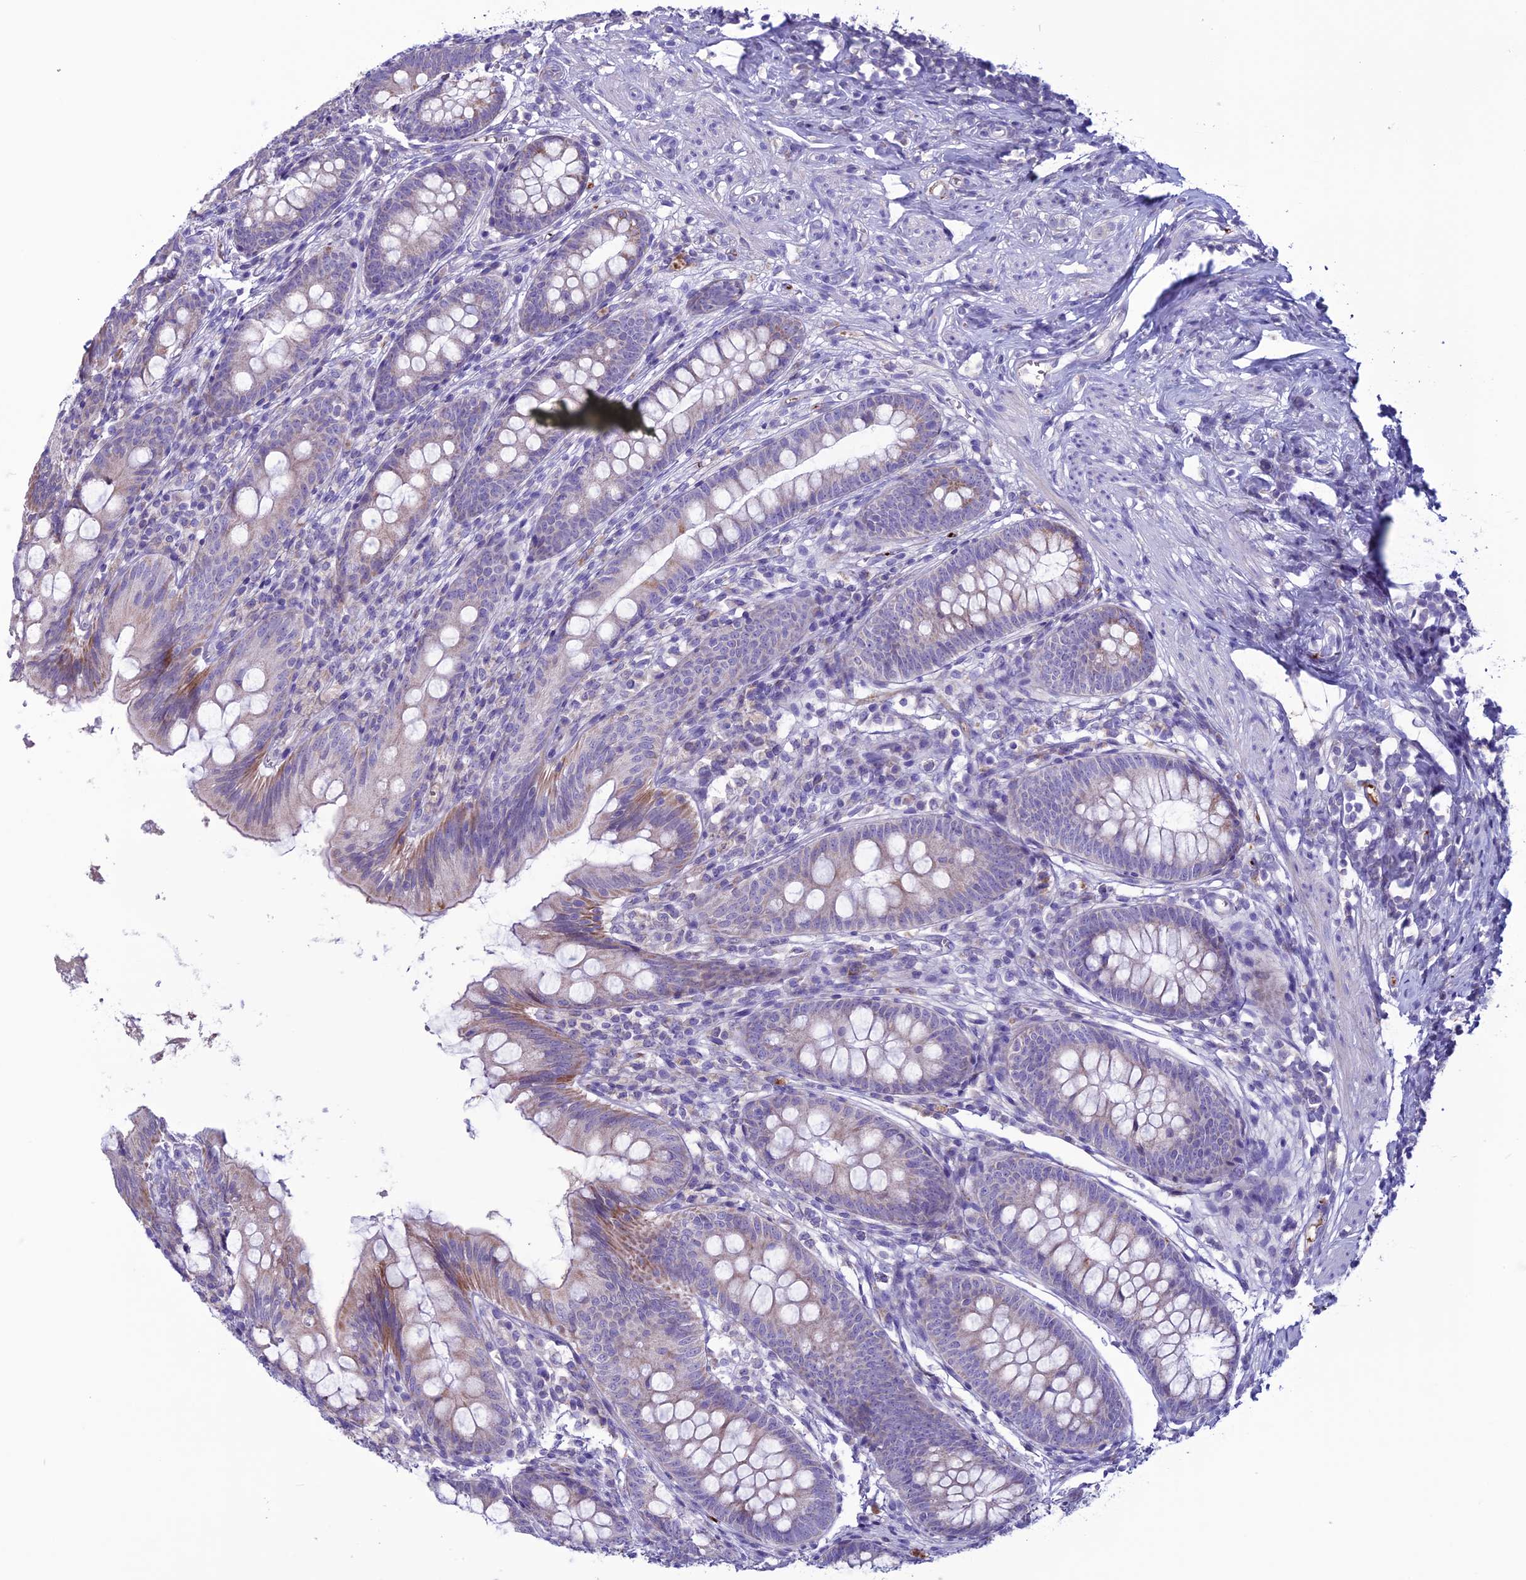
{"staining": {"intensity": "moderate", "quantity": "<25%", "location": "cytoplasmic/membranous"}, "tissue": "appendix", "cell_type": "Glandular cells", "image_type": "normal", "snomed": [{"axis": "morphology", "description": "Normal tissue, NOS"}, {"axis": "topography", "description": "Appendix"}], "caption": "The image reveals a brown stain indicating the presence of a protein in the cytoplasmic/membranous of glandular cells in appendix.", "gene": "C21orf140", "patient": {"sex": "female", "age": 51}}